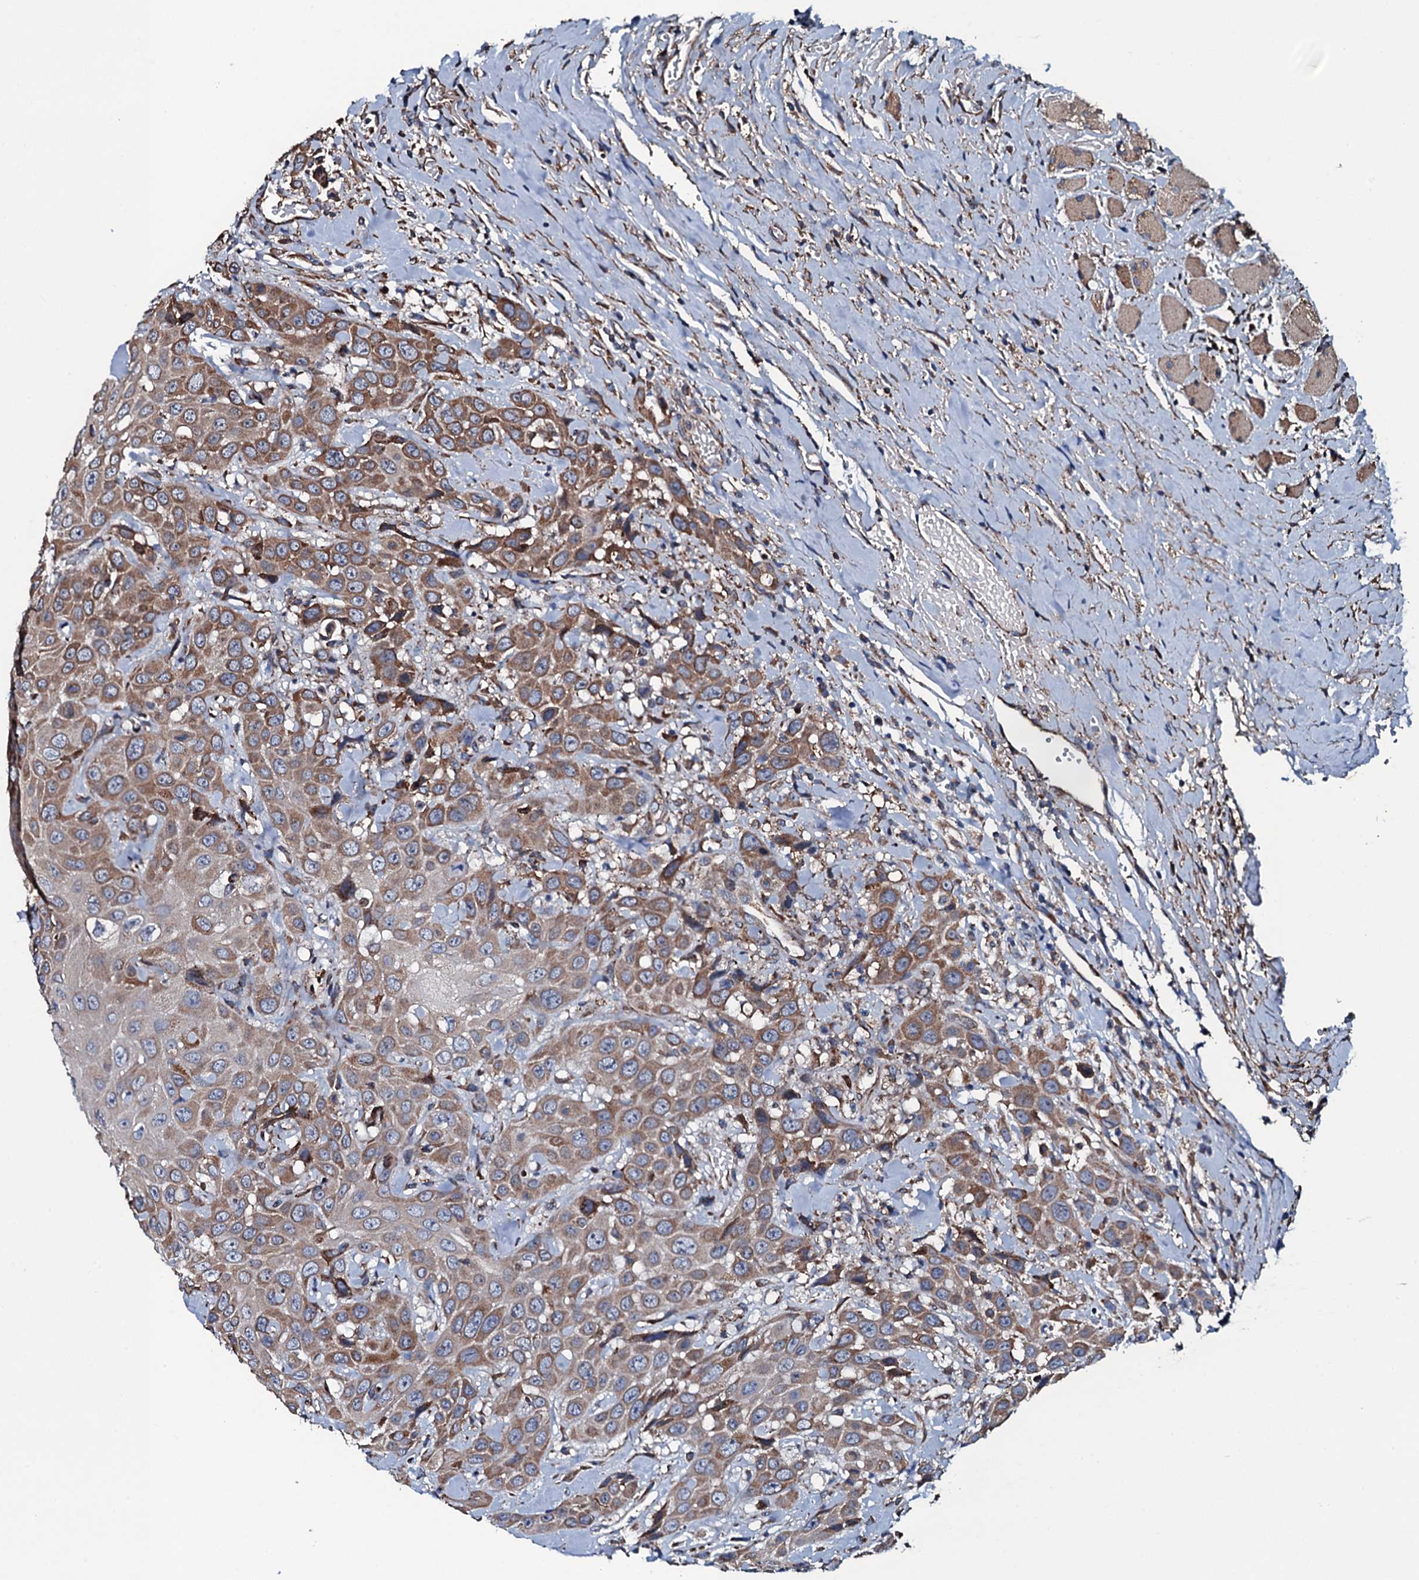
{"staining": {"intensity": "moderate", "quantity": ">75%", "location": "cytoplasmic/membranous"}, "tissue": "head and neck cancer", "cell_type": "Tumor cells", "image_type": "cancer", "snomed": [{"axis": "morphology", "description": "Squamous cell carcinoma, NOS"}, {"axis": "topography", "description": "Head-Neck"}], "caption": "Head and neck squamous cell carcinoma was stained to show a protein in brown. There is medium levels of moderate cytoplasmic/membranous expression in about >75% of tumor cells. Immunohistochemistry stains the protein of interest in brown and the nuclei are stained blue.", "gene": "RAB12", "patient": {"sex": "male", "age": 81}}